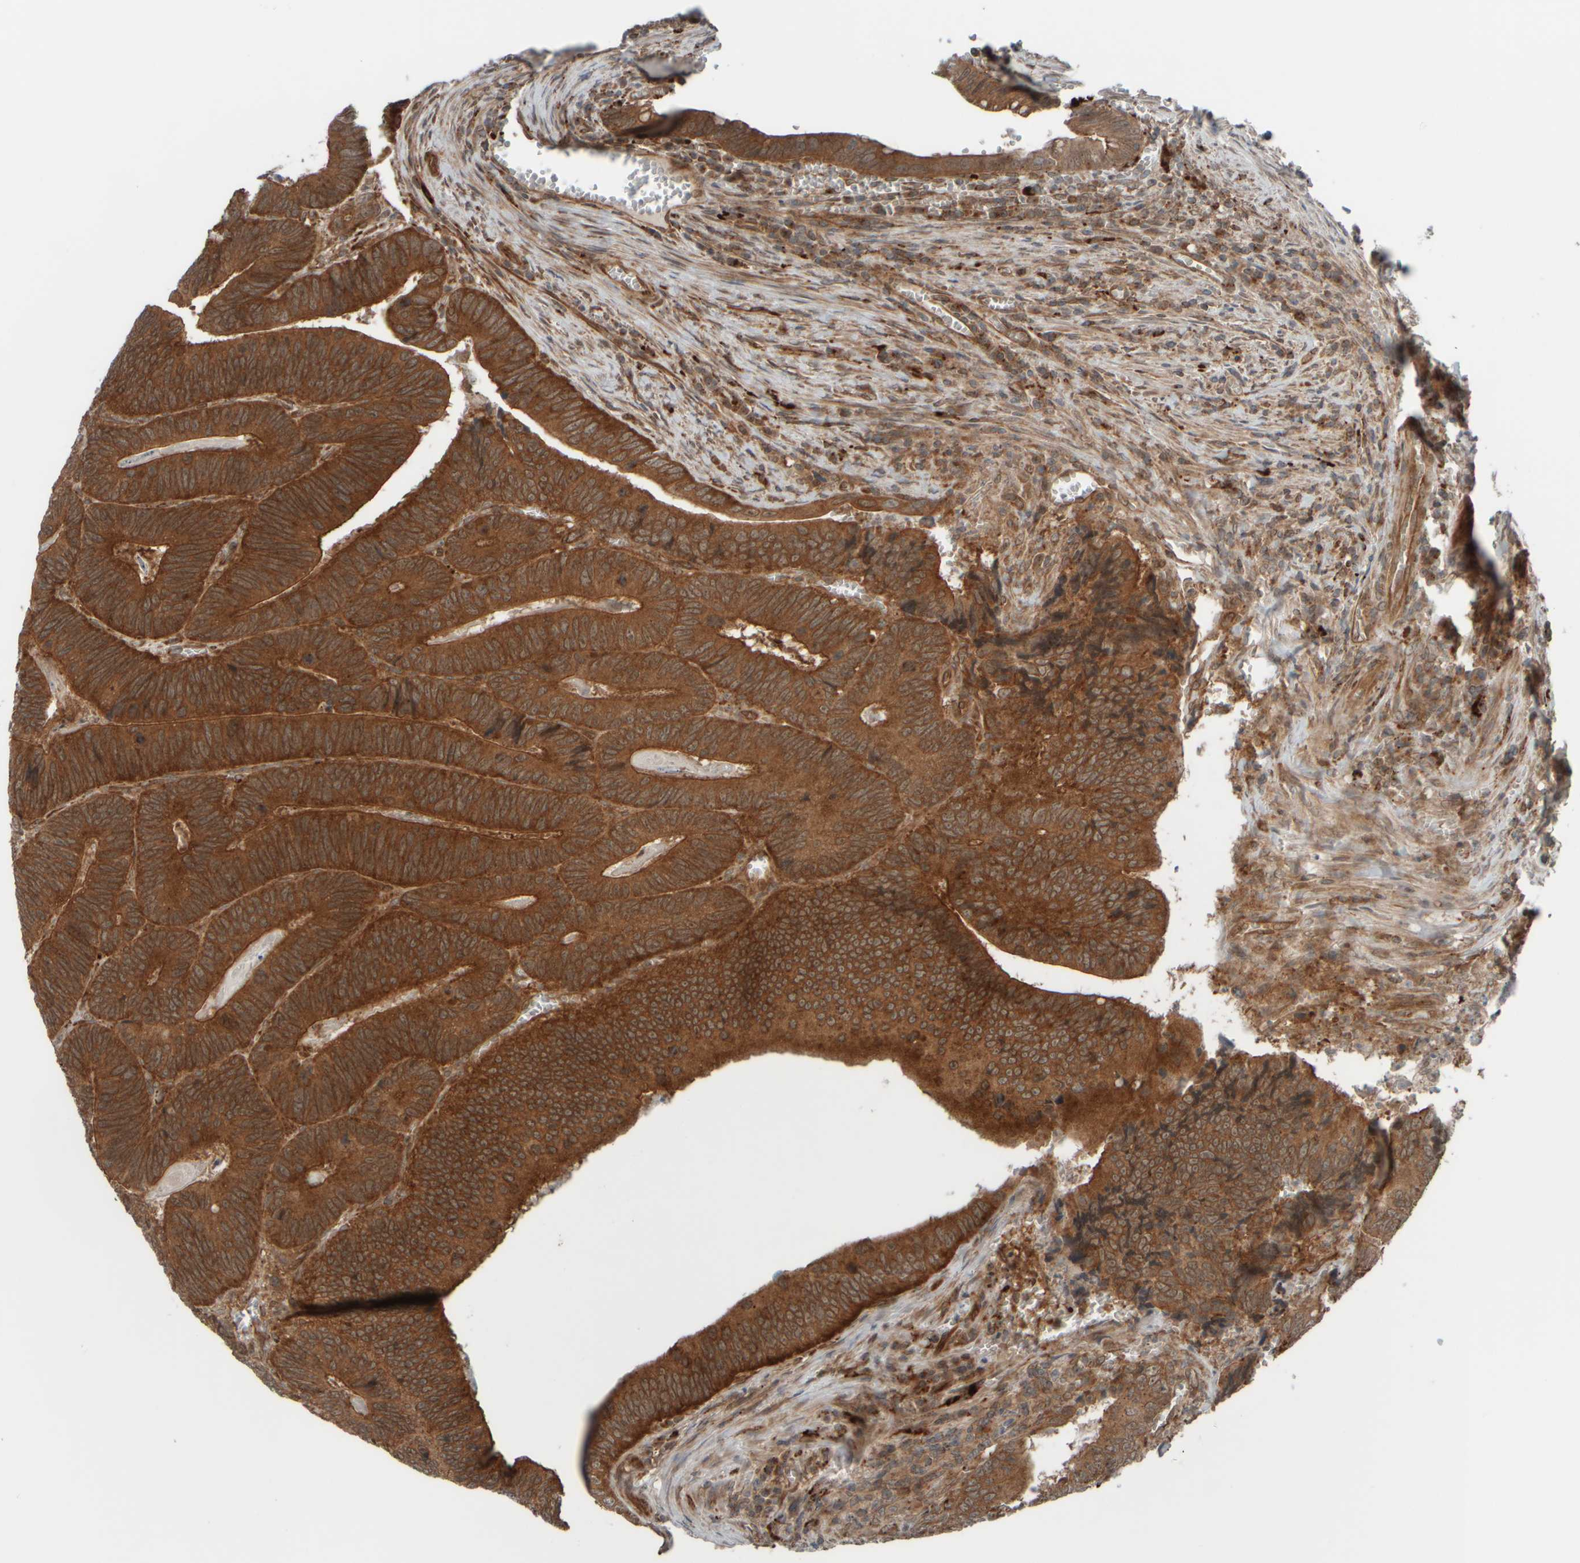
{"staining": {"intensity": "strong", "quantity": ">75%", "location": "cytoplasmic/membranous"}, "tissue": "colorectal cancer", "cell_type": "Tumor cells", "image_type": "cancer", "snomed": [{"axis": "morphology", "description": "Inflammation, NOS"}, {"axis": "morphology", "description": "Adenocarcinoma, NOS"}, {"axis": "topography", "description": "Colon"}], "caption": "Colorectal adenocarcinoma tissue displays strong cytoplasmic/membranous positivity in about >75% of tumor cells, visualized by immunohistochemistry. (brown staining indicates protein expression, while blue staining denotes nuclei).", "gene": "GIGYF1", "patient": {"sex": "male", "age": 72}}